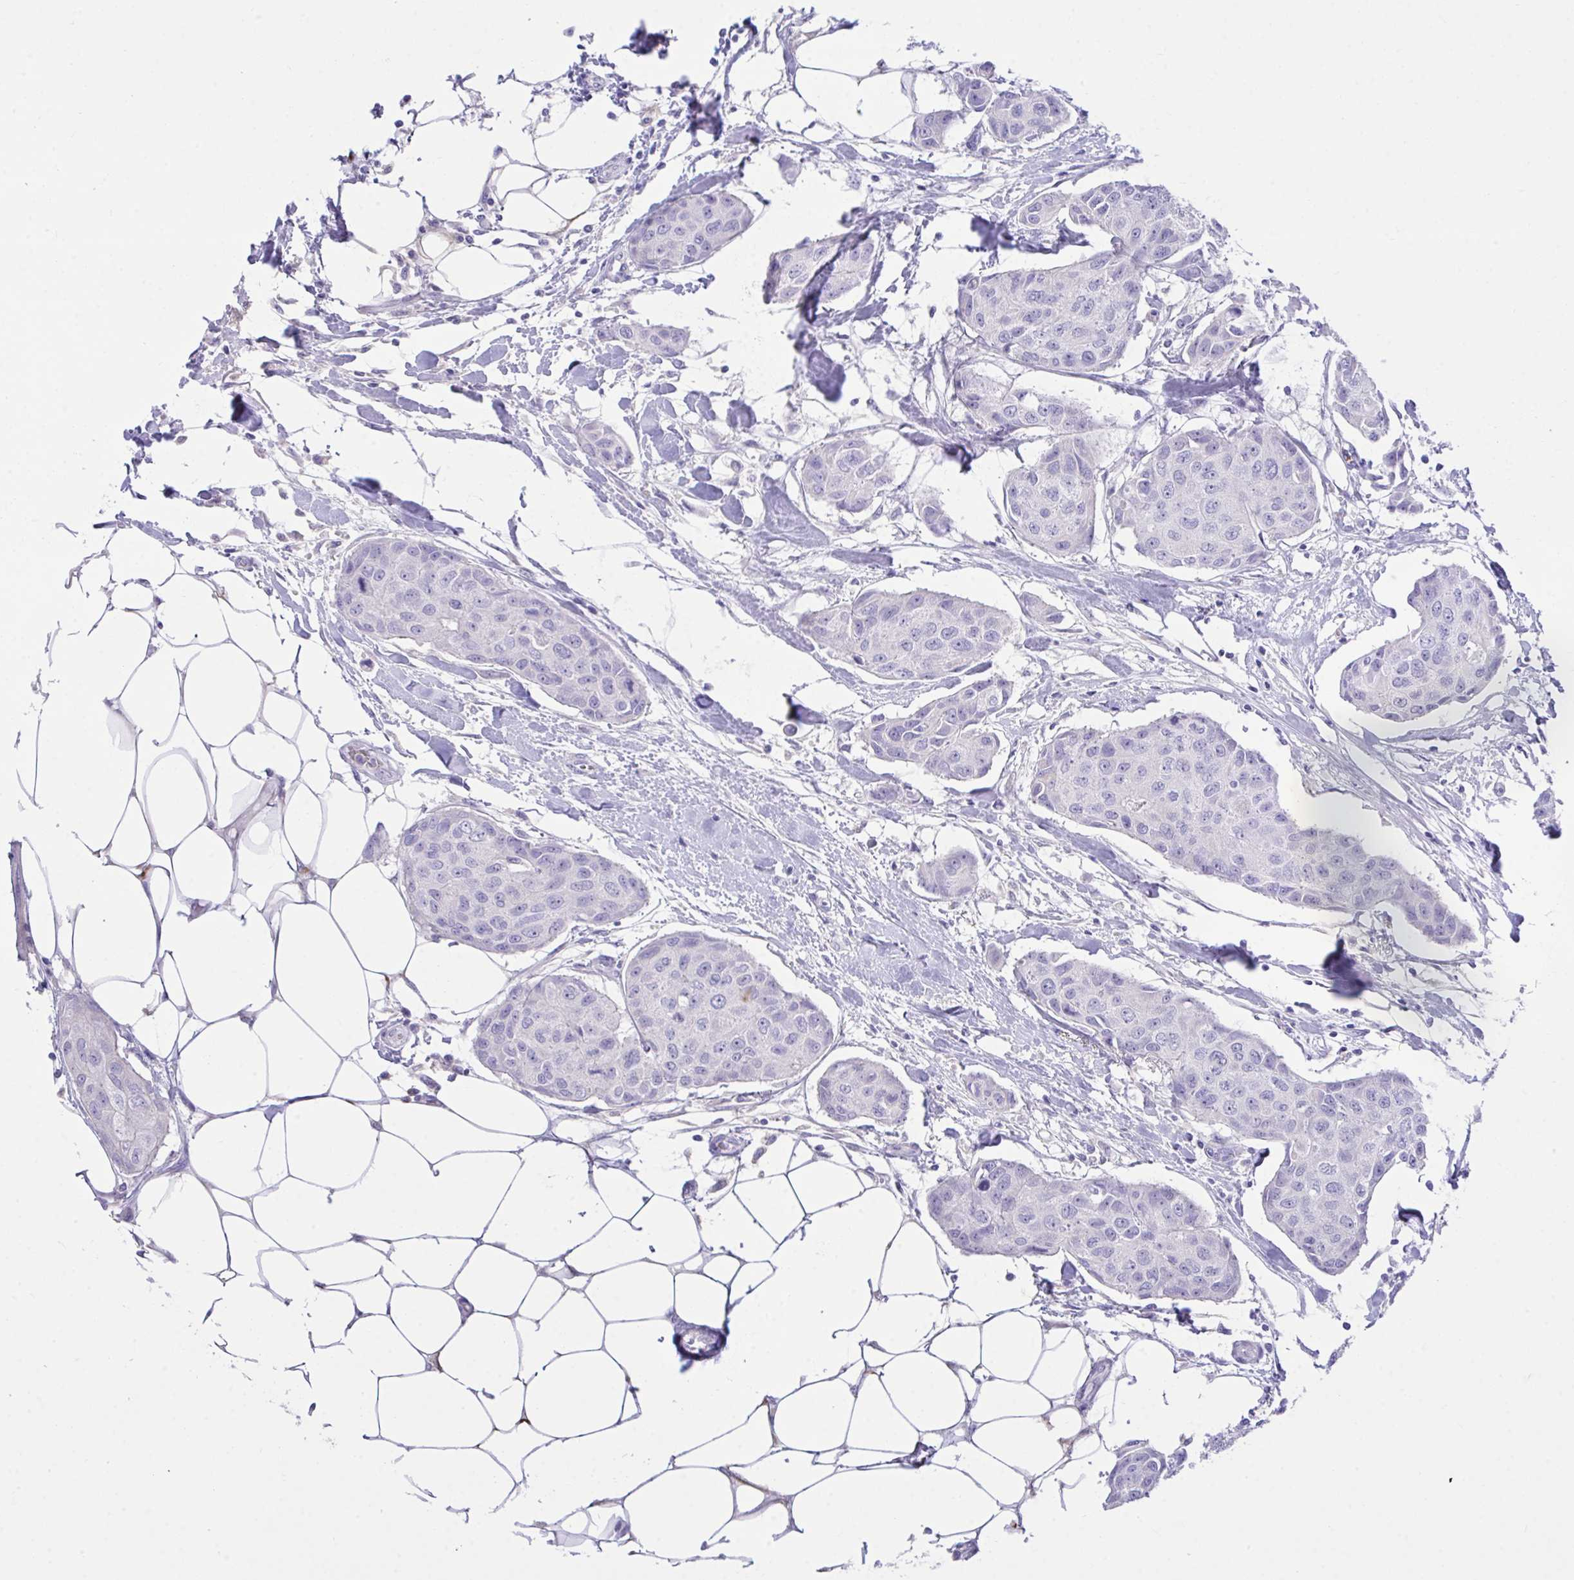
{"staining": {"intensity": "negative", "quantity": "none", "location": "none"}, "tissue": "breast cancer", "cell_type": "Tumor cells", "image_type": "cancer", "snomed": [{"axis": "morphology", "description": "Duct carcinoma"}, {"axis": "topography", "description": "Breast"}, {"axis": "topography", "description": "Lymph node"}], "caption": "Breast cancer was stained to show a protein in brown. There is no significant positivity in tumor cells. (Immunohistochemistry, brightfield microscopy, high magnification).", "gene": "PLEKHH1", "patient": {"sex": "female", "age": 80}}